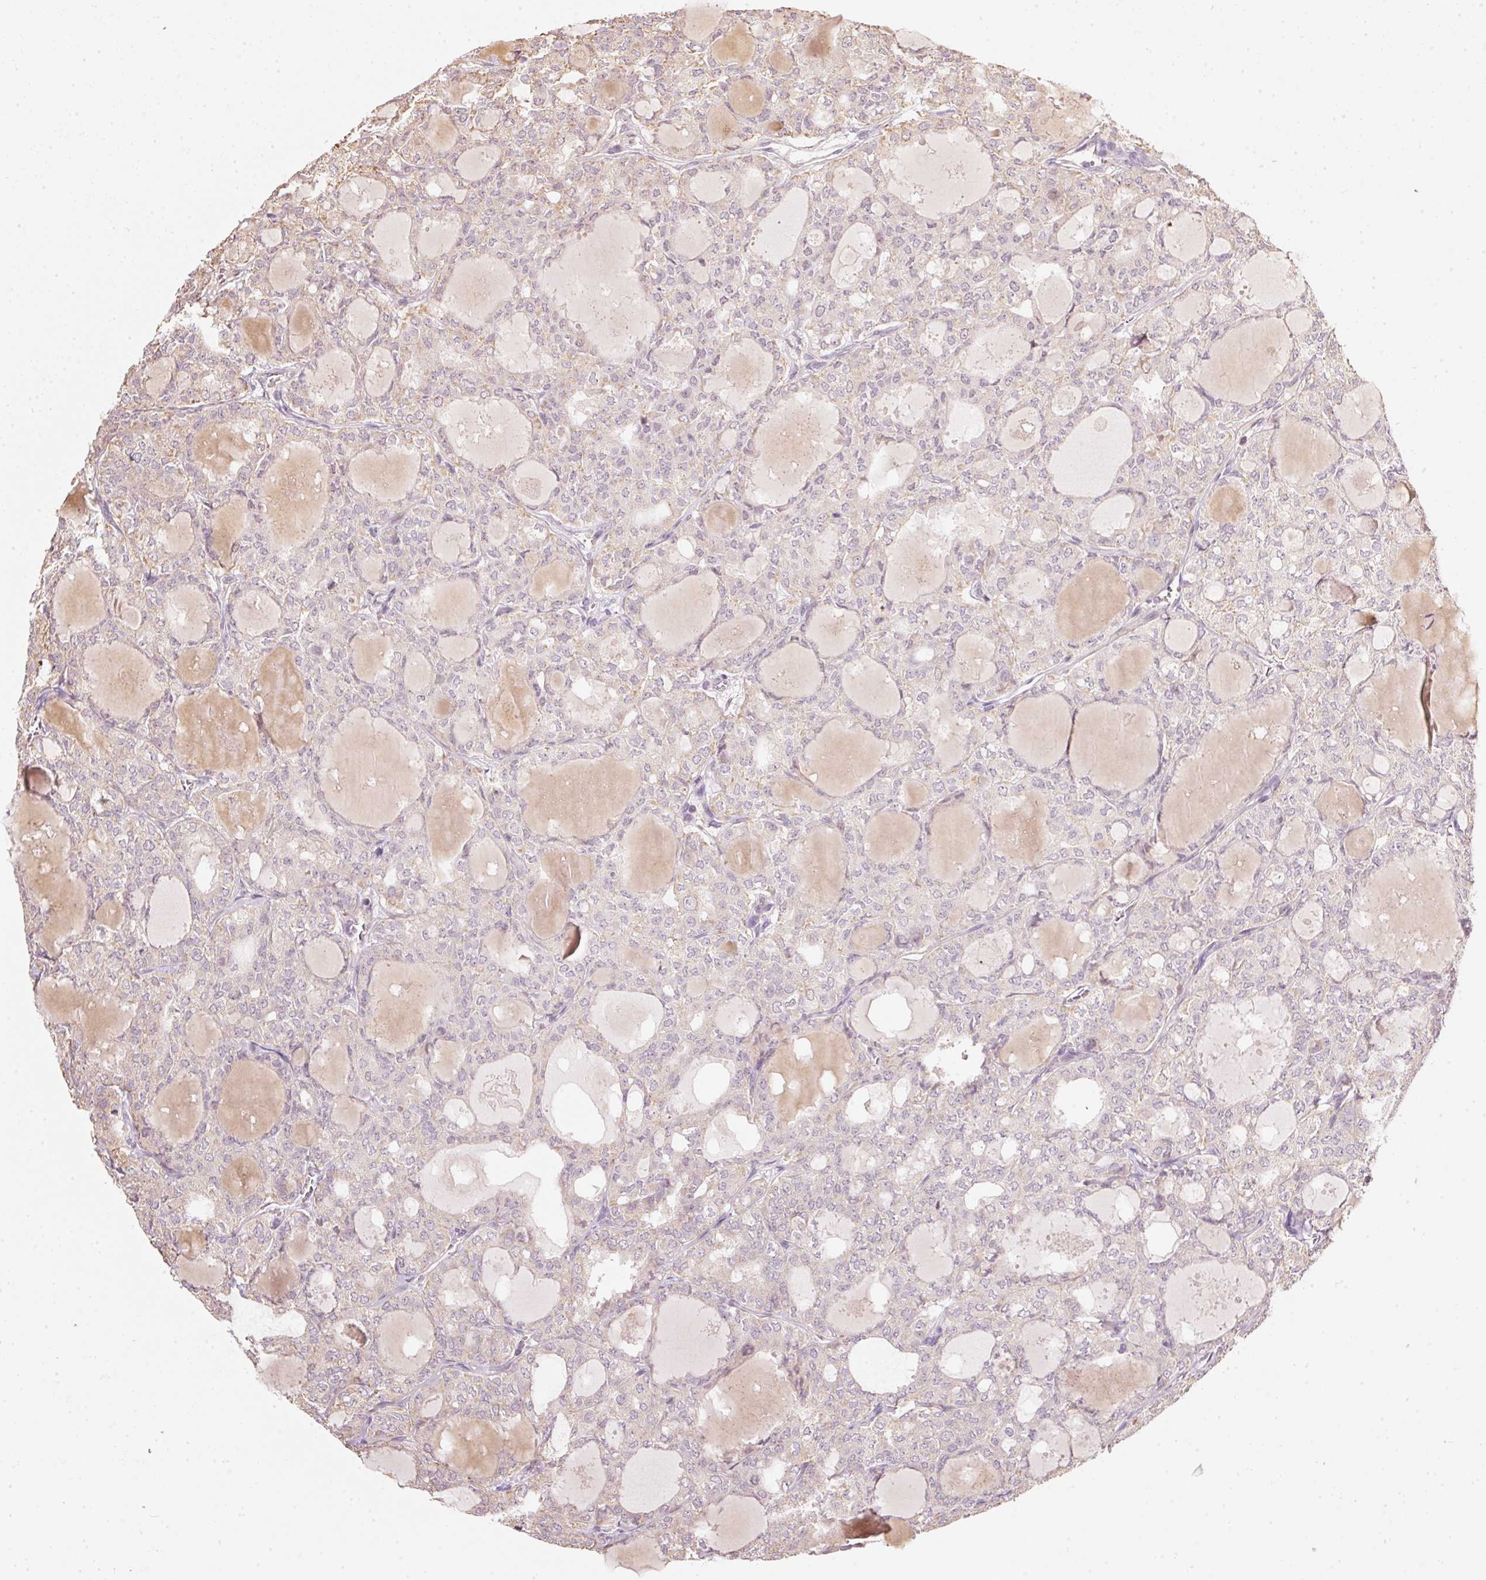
{"staining": {"intensity": "negative", "quantity": "none", "location": "none"}, "tissue": "thyroid cancer", "cell_type": "Tumor cells", "image_type": "cancer", "snomed": [{"axis": "morphology", "description": "Follicular adenoma carcinoma, NOS"}, {"axis": "topography", "description": "Thyroid gland"}], "caption": "This image is of thyroid follicular adenoma carcinoma stained with IHC to label a protein in brown with the nuclei are counter-stained blue. There is no positivity in tumor cells.", "gene": "RAB35", "patient": {"sex": "male", "age": 75}}